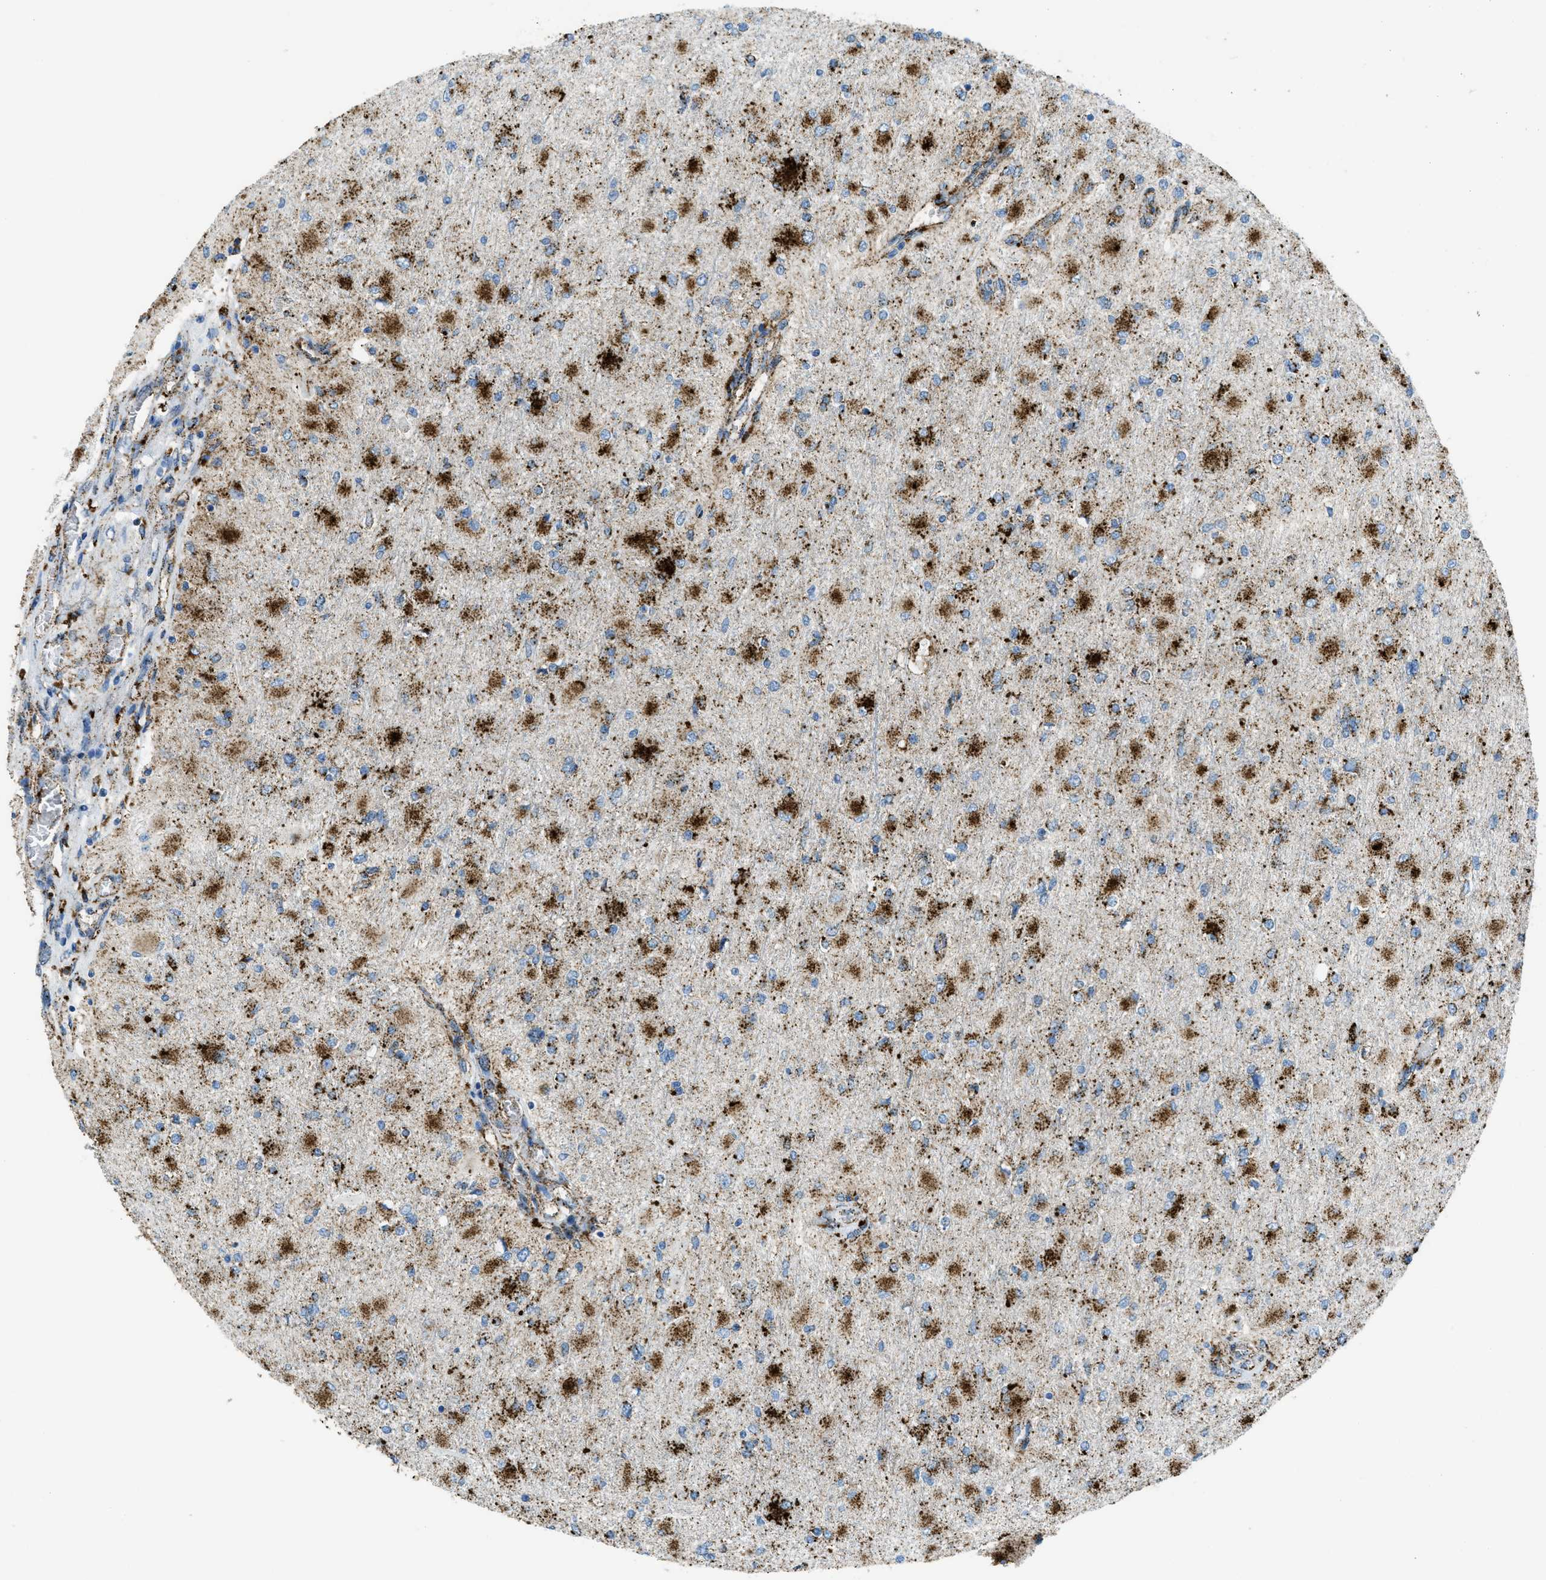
{"staining": {"intensity": "strong", "quantity": ">75%", "location": "cytoplasmic/membranous"}, "tissue": "glioma", "cell_type": "Tumor cells", "image_type": "cancer", "snomed": [{"axis": "morphology", "description": "Glioma, malignant, High grade"}, {"axis": "topography", "description": "Cerebral cortex"}], "caption": "Tumor cells exhibit strong cytoplasmic/membranous expression in about >75% of cells in glioma.", "gene": "SCARB2", "patient": {"sex": "female", "age": 36}}